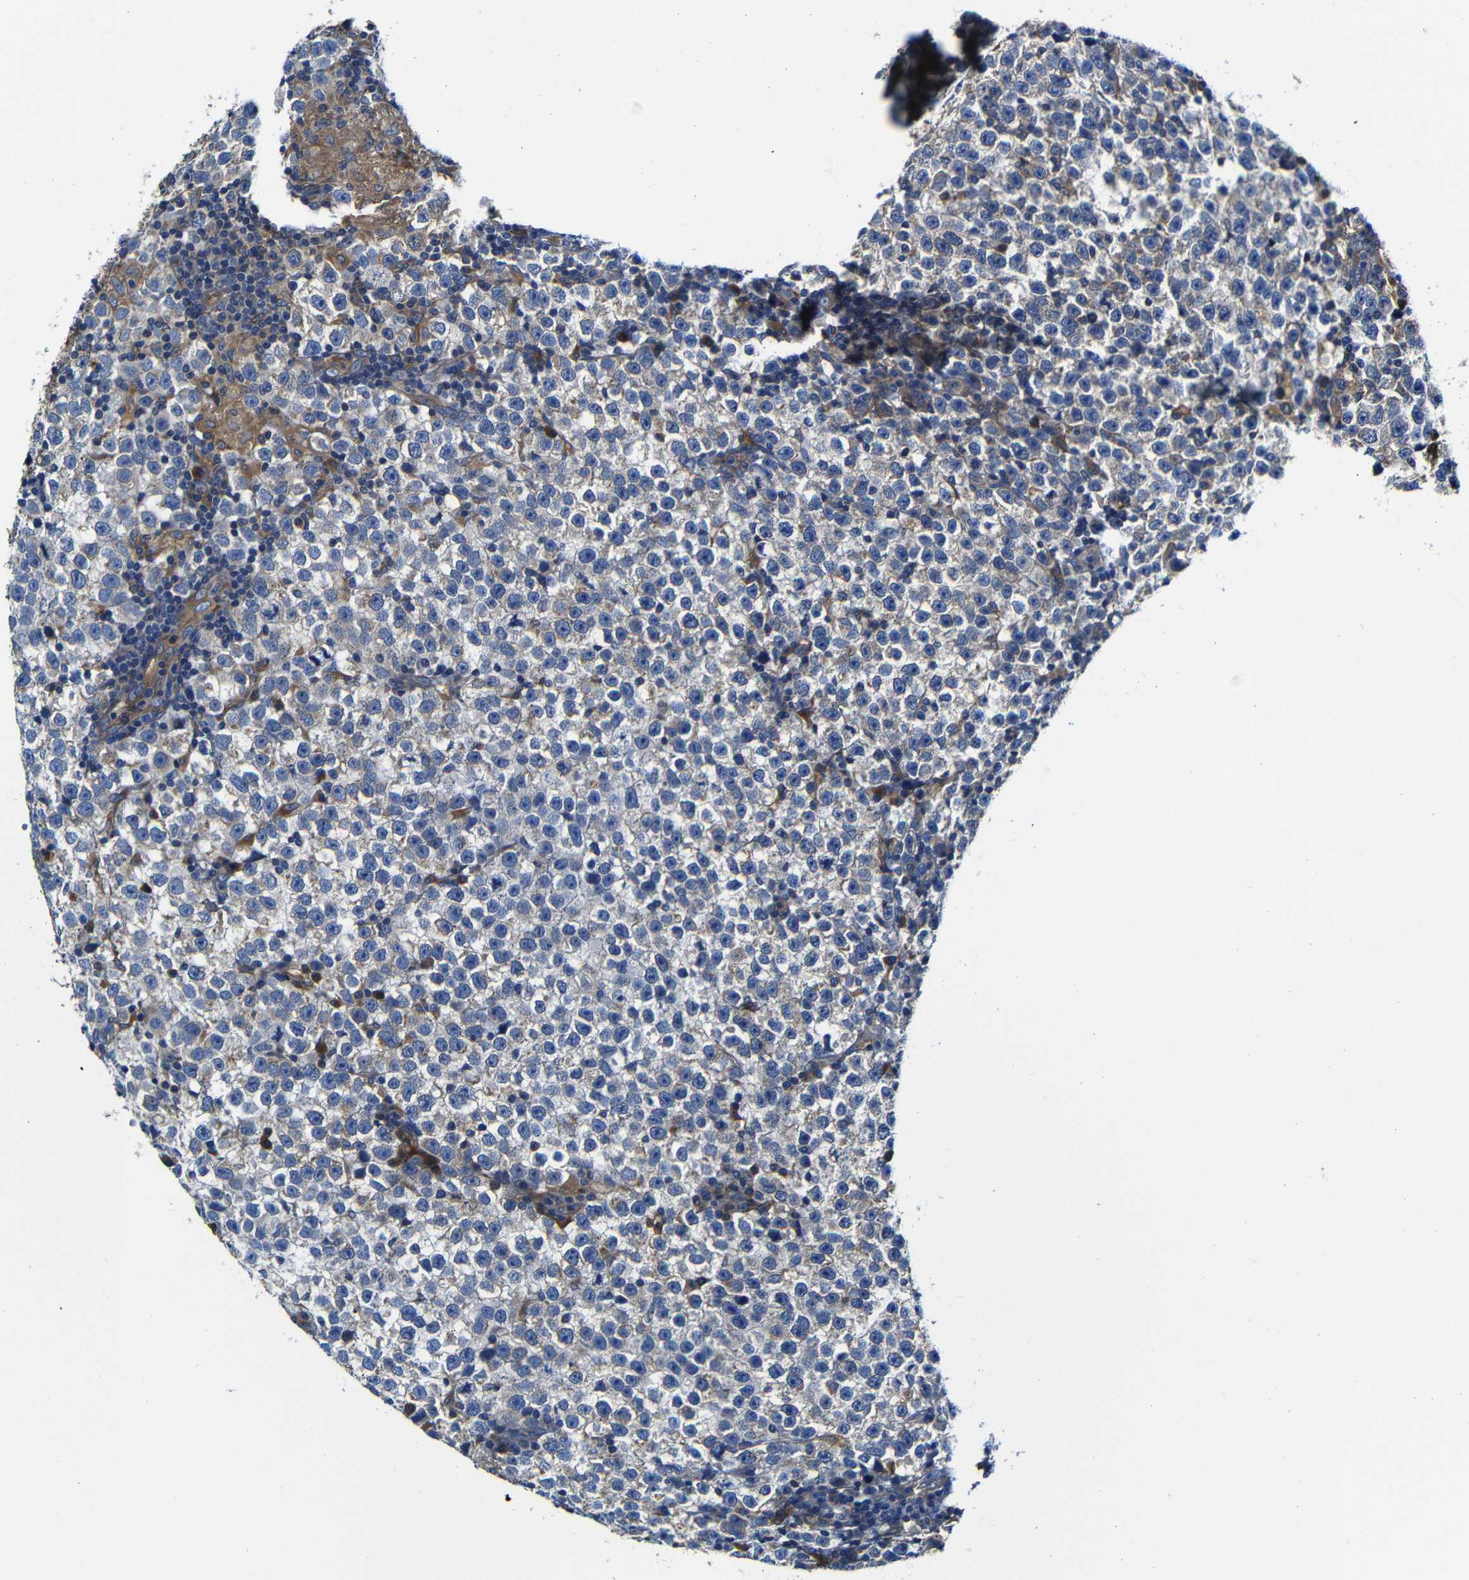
{"staining": {"intensity": "negative", "quantity": "none", "location": "none"}, "tissue": "testis cancer", "cell_type": "Tumor cells", "image_type": "cancer", "snomed": [{"axis": "morphology", "description": "Seminoma, NOS"}, {"axis": "topography", "description": "Testis"}], "caption": "A histopathology image of testis cancer (seminoma) stained for a protein shows no brown staining in tumor cells.", "gene": "CLCC1", "patient": {"sex": "male", "age": 43}}